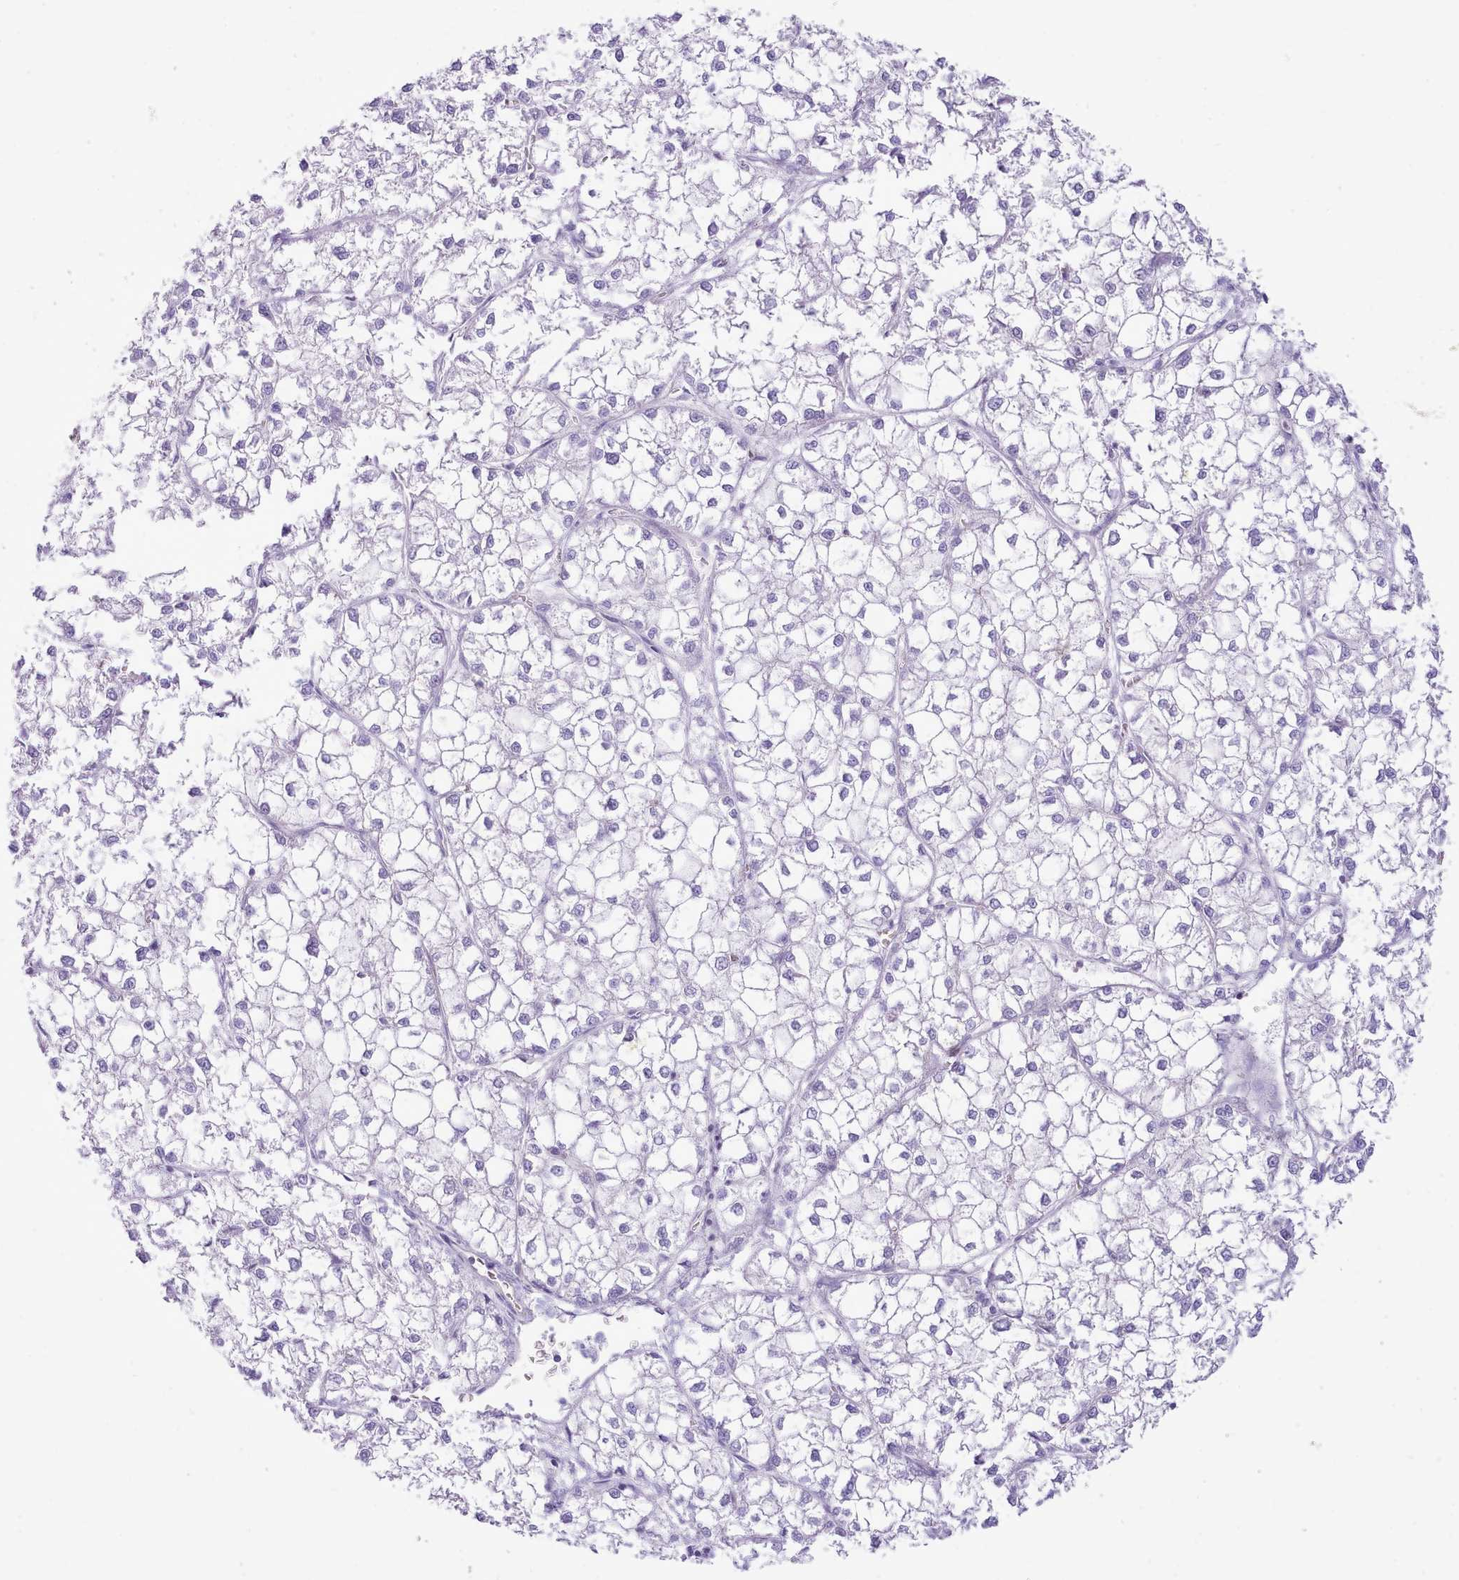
{"staining": {"intensity": "negative", "quantity": "none", "location": "none"}, "tissue": "liver cancer", "cell_type": "Tumor cells", "image_type": "cancer", "snomed": [{"axis": "morphology", "description": "Carcinoma, Hepatocellular, NOS"}, {"axis": "topography", "description": "Liver"}], "caption": "Liver hepatocellular carcinoma stained for a protein using IHC reveals no staining tumor cells.", "gene": "MDFI", "patient": {"sex": "female", "age": 43}}